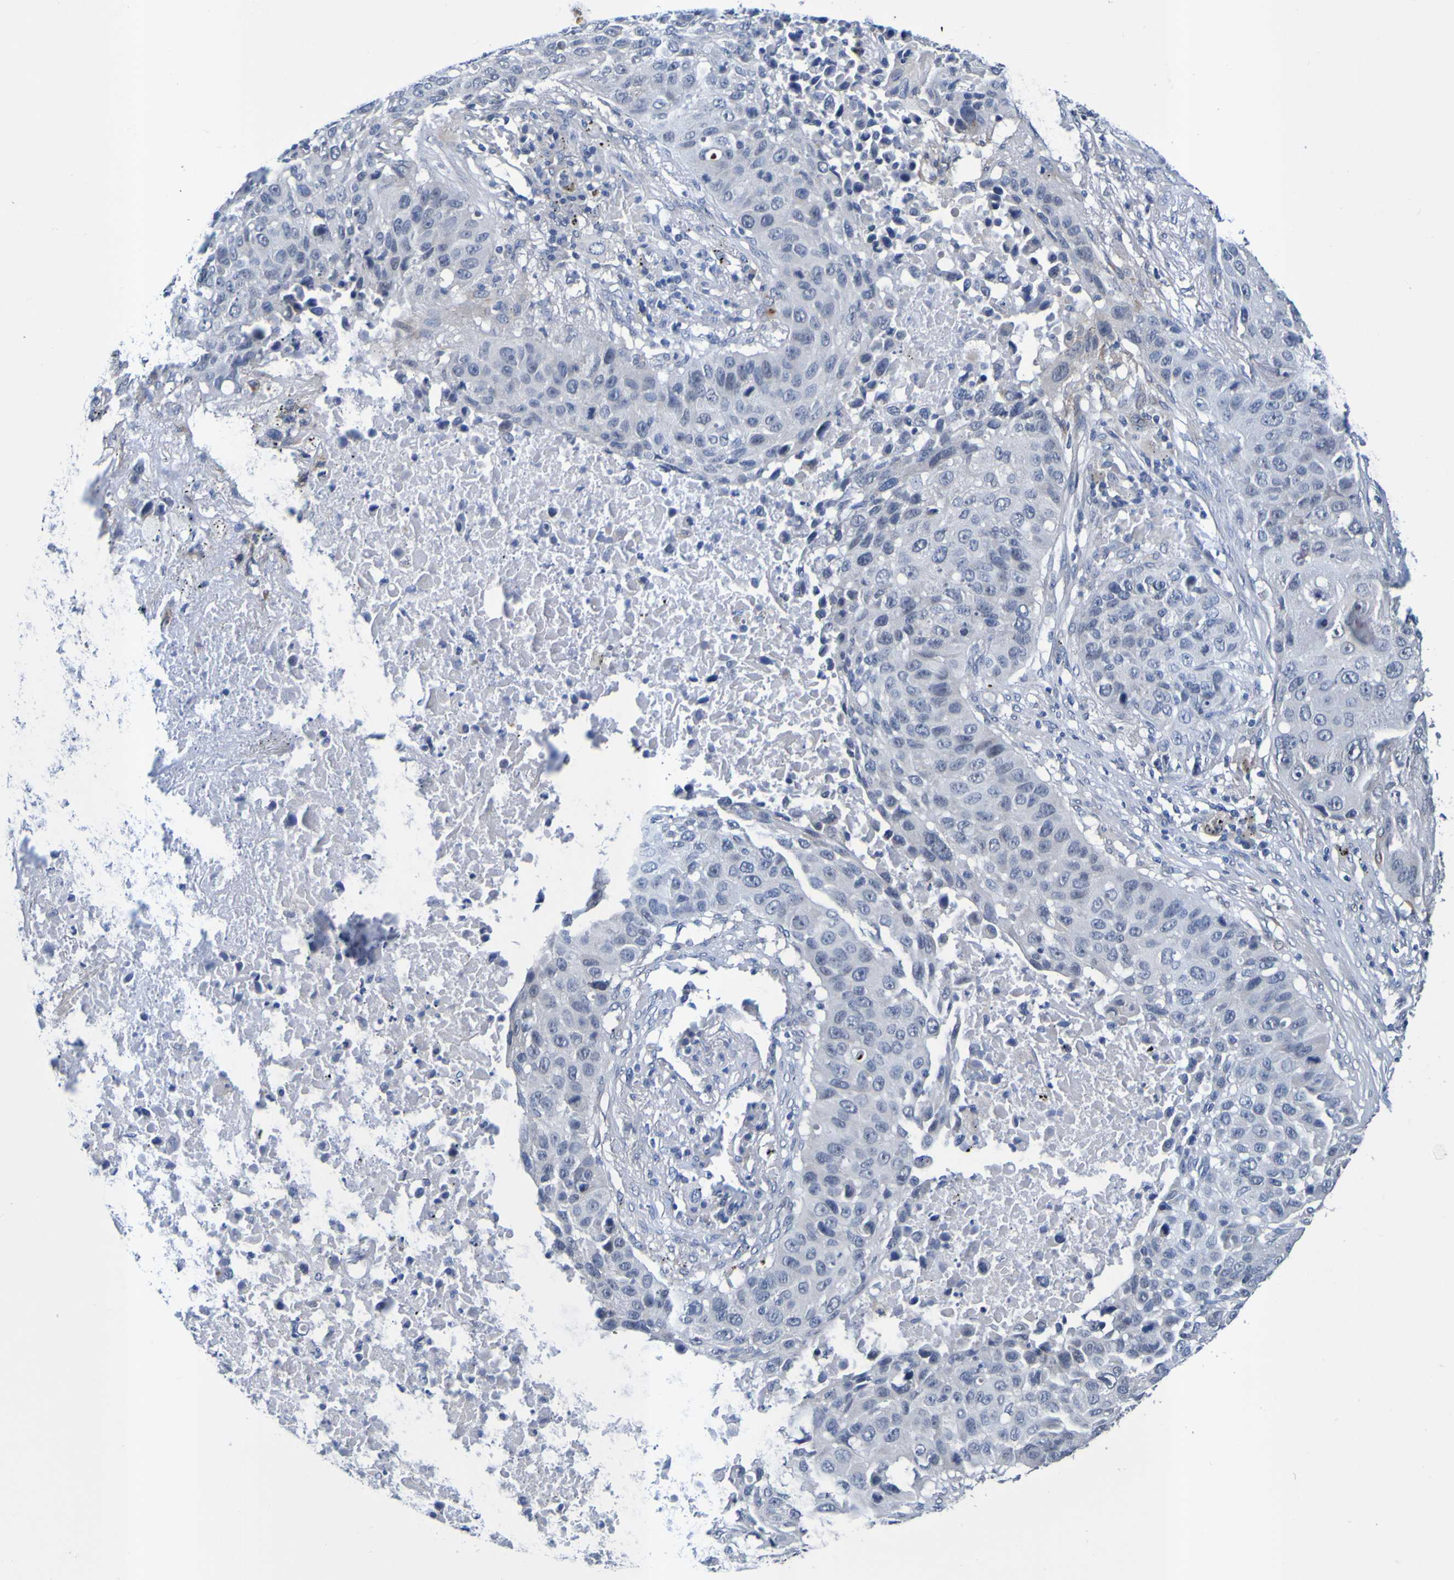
{"staining": {"intensity": "negative", "quantity": "none", "location": "none"}, "tissue": "lung cancer", "cell_type": "Tumor cells", "image_type": "cancer", "snomed": [{"axis": "morphology", "description": "Squamous cell carcinoma, NOS"}, {"axis": "topography", "description": "Lung"}], "caption": "IHC micrograph of human squamous cell carcinoma (lung) stained for a protein (brown), which reveals no expression in tumor cells.", "gene": "VMA21", "patient": {"sex": "male", "age": 57}}